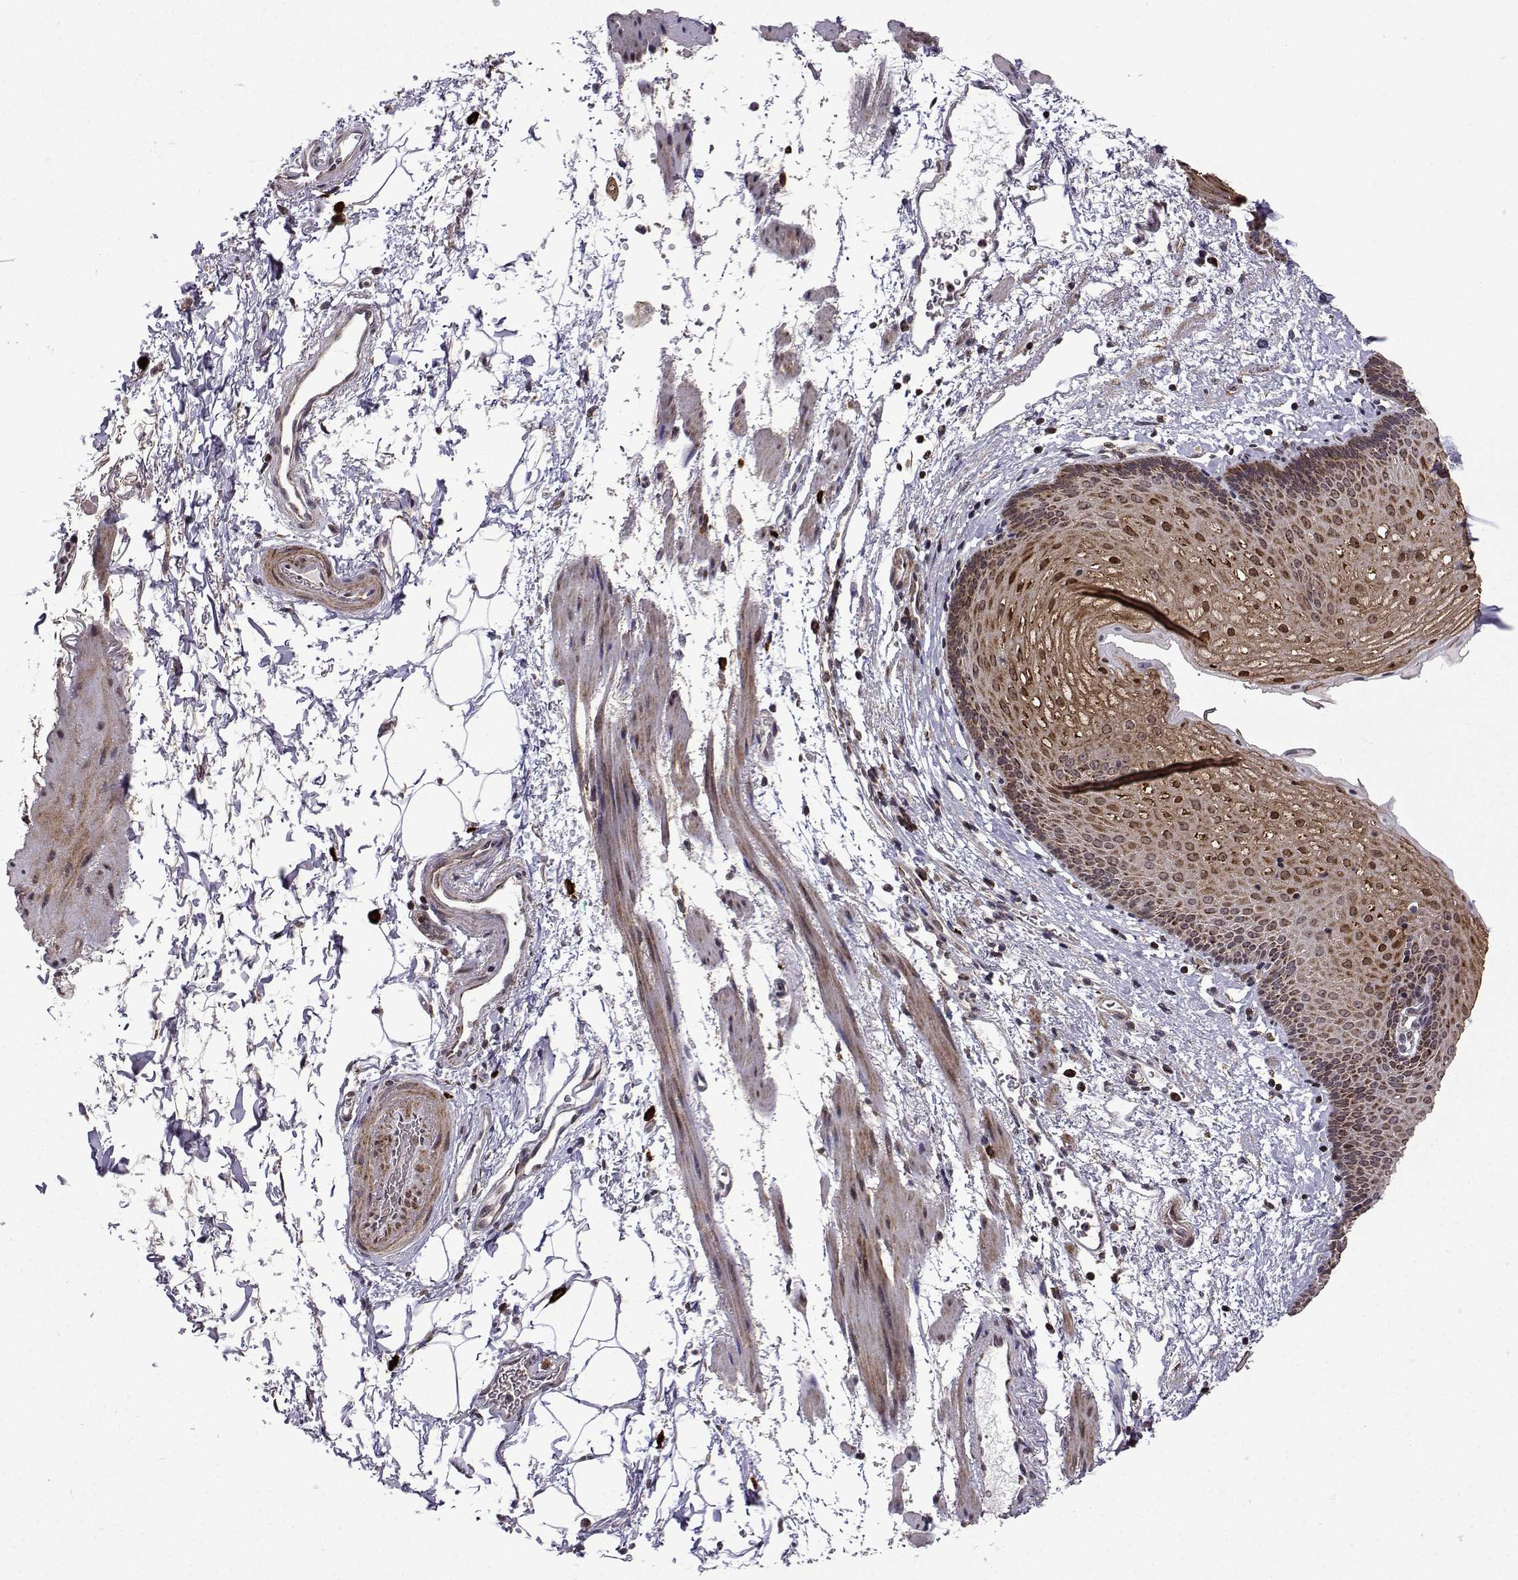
{"staining": {"intensity": "strong", "quantity": "25%-75%", "location": "cytoplasmic/membranous"}, "tissue": "esophagus", "cell_type": "Squamous epithelial cells", "image_type": "normal", "snomed": [{"axis": "morphology", "description": "Normal tissue, NOS"}, {"axis": "topography", "description": "Esophagus"}], "caption": "Immunohistochemistry image of unremarkable esophagus: human esophagus stained using immunohistochemistry (IHC) shows high levels of strong protein expression localized specifically in the cytoplasmic/membranous of squamous epithelial cells, appearing as a cytoplasmic/membranous brown color.", "gene": "TAB2", "patient": {"sex": "female", "age": 64}}